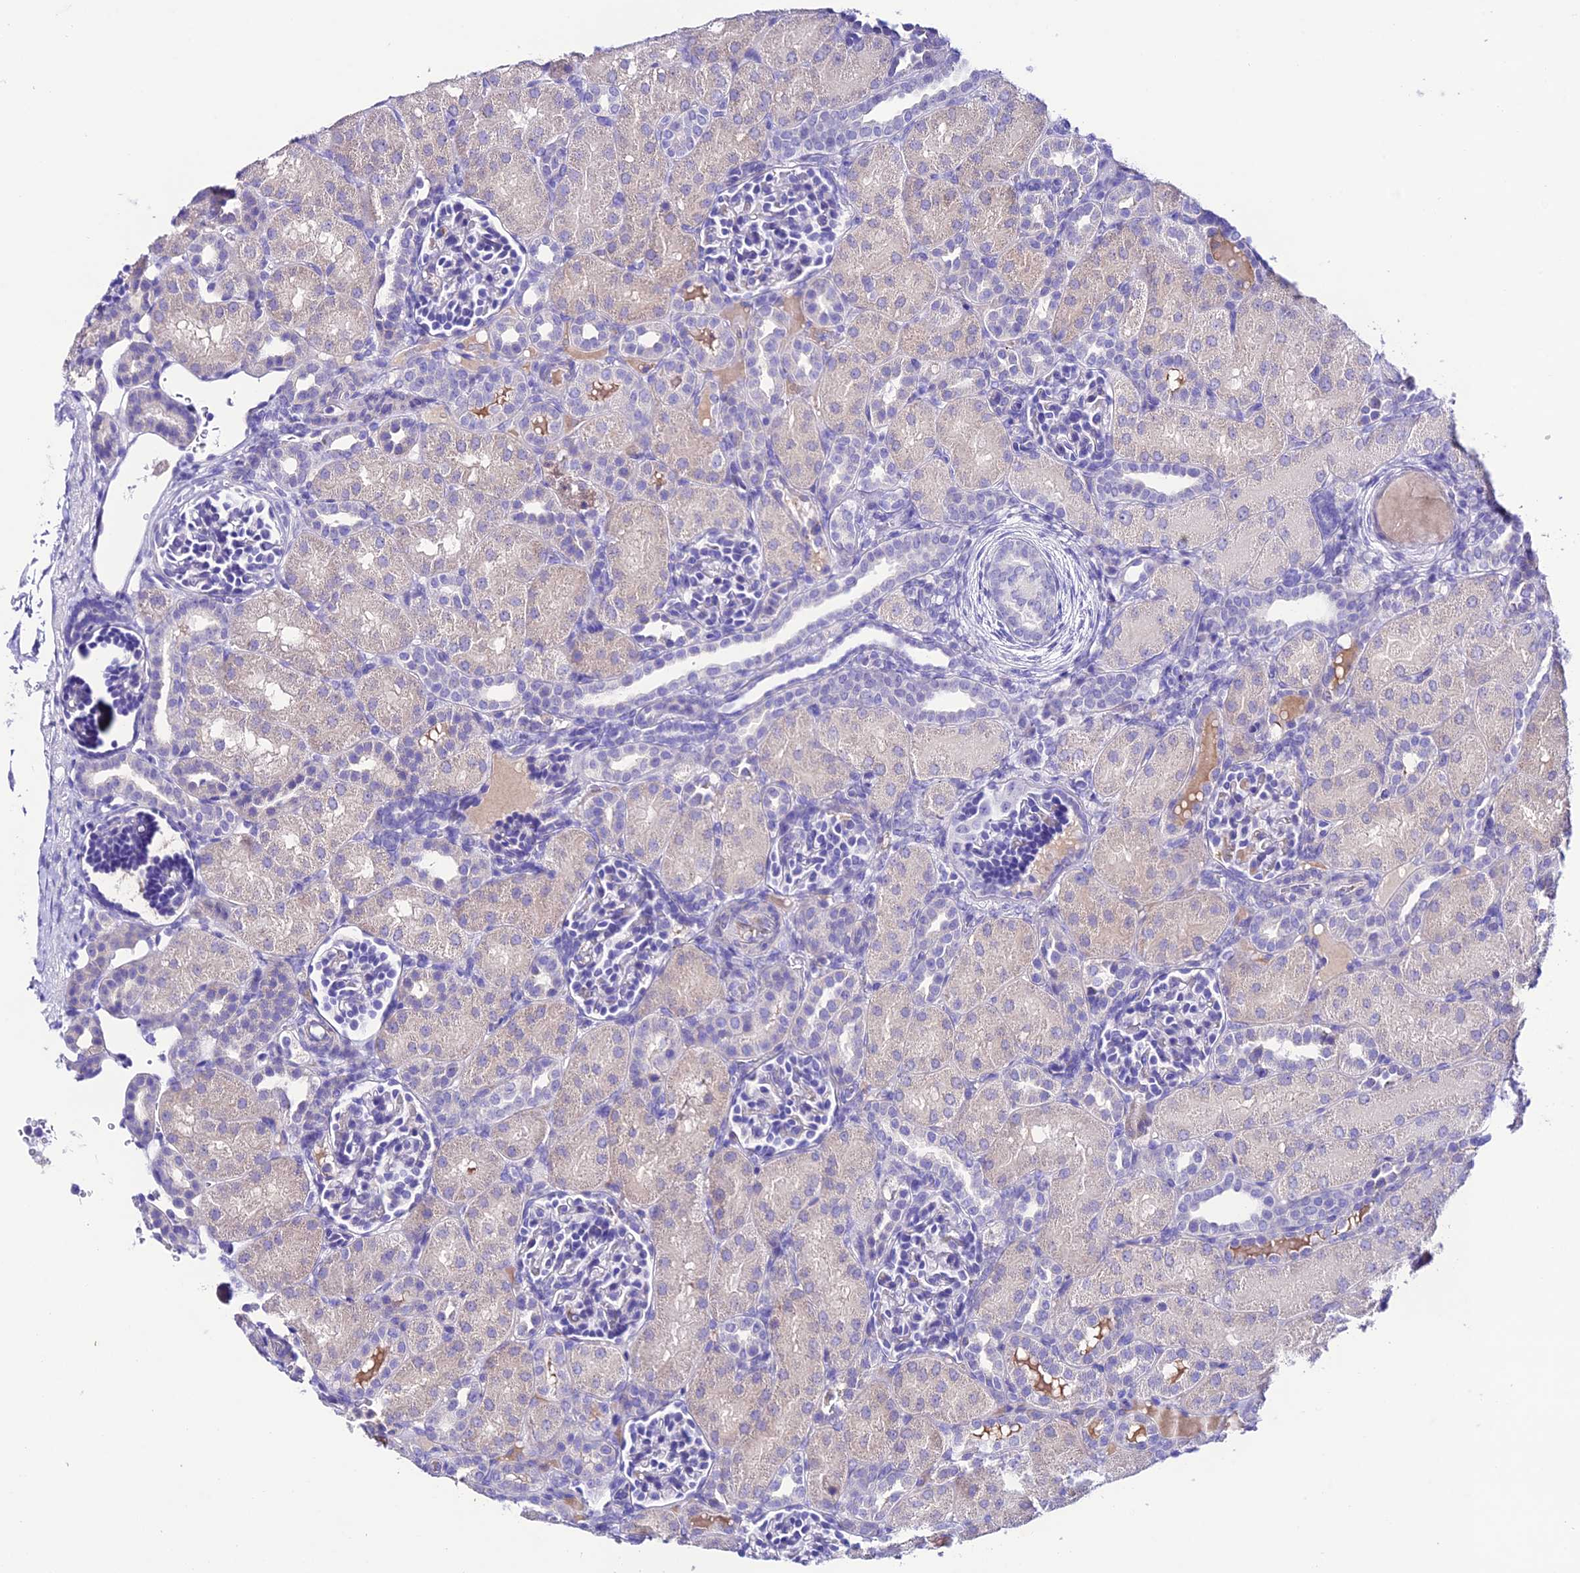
{"staining": {"intensity": "negative", "quantity": "none", "location": "none"}, "tissue": "kidney", "cell_type": "Cells in glomeruli", "image_type": "normal", "snomed": [{"axis": "morphology", "description": "Normal tissue, NOS"}, {"axis": "topography", "description": "Kidney"}], "caption": "This is an immunohistochemistry histopathology image of normal kidney. There is no staining in cells in glomeruli.", "gene": "NLRP6", "patient": {"sex": "male", "age": 1}}